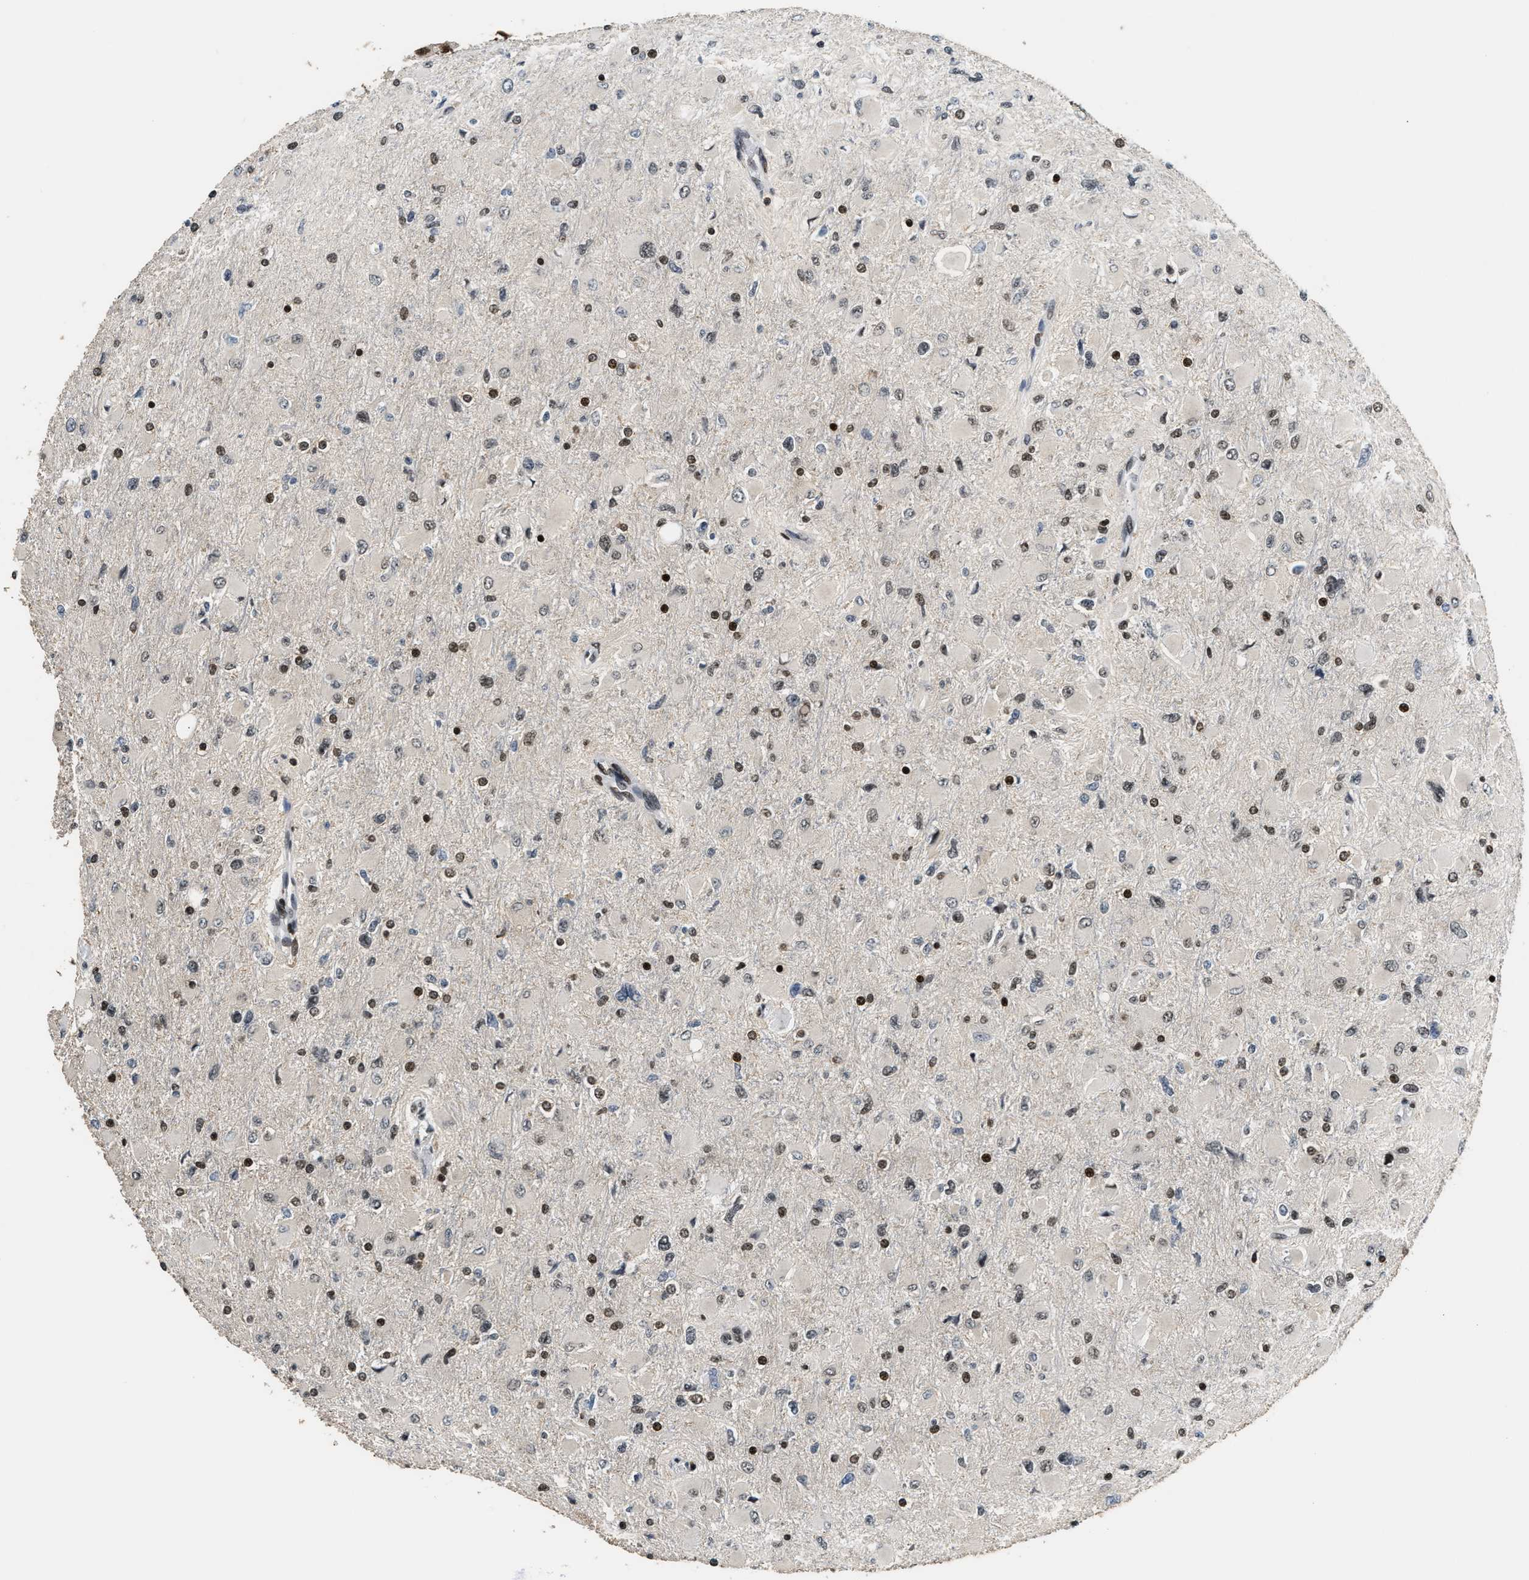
{"staining": {"intensity": "moderate", "quantity": "25%-75%", "location": "nuclear"}, "tissue": "glioma", "cell_type": "Tumor cells", "image_type": "cancer", "snomed": [{"axis": "morphology", "description": "Glioma, malignant, High grade"}, {"axis": "topography", "description": "Cerebral cortex"}], "caption": "Moderate nuclear protein expression is identified in approximately 25%-75% of tumor cells in glioma. (IHC, brightfield microscopy, high magnification).", "gene": "RAD21", "patient": {"sex": "female", "age": 36}}